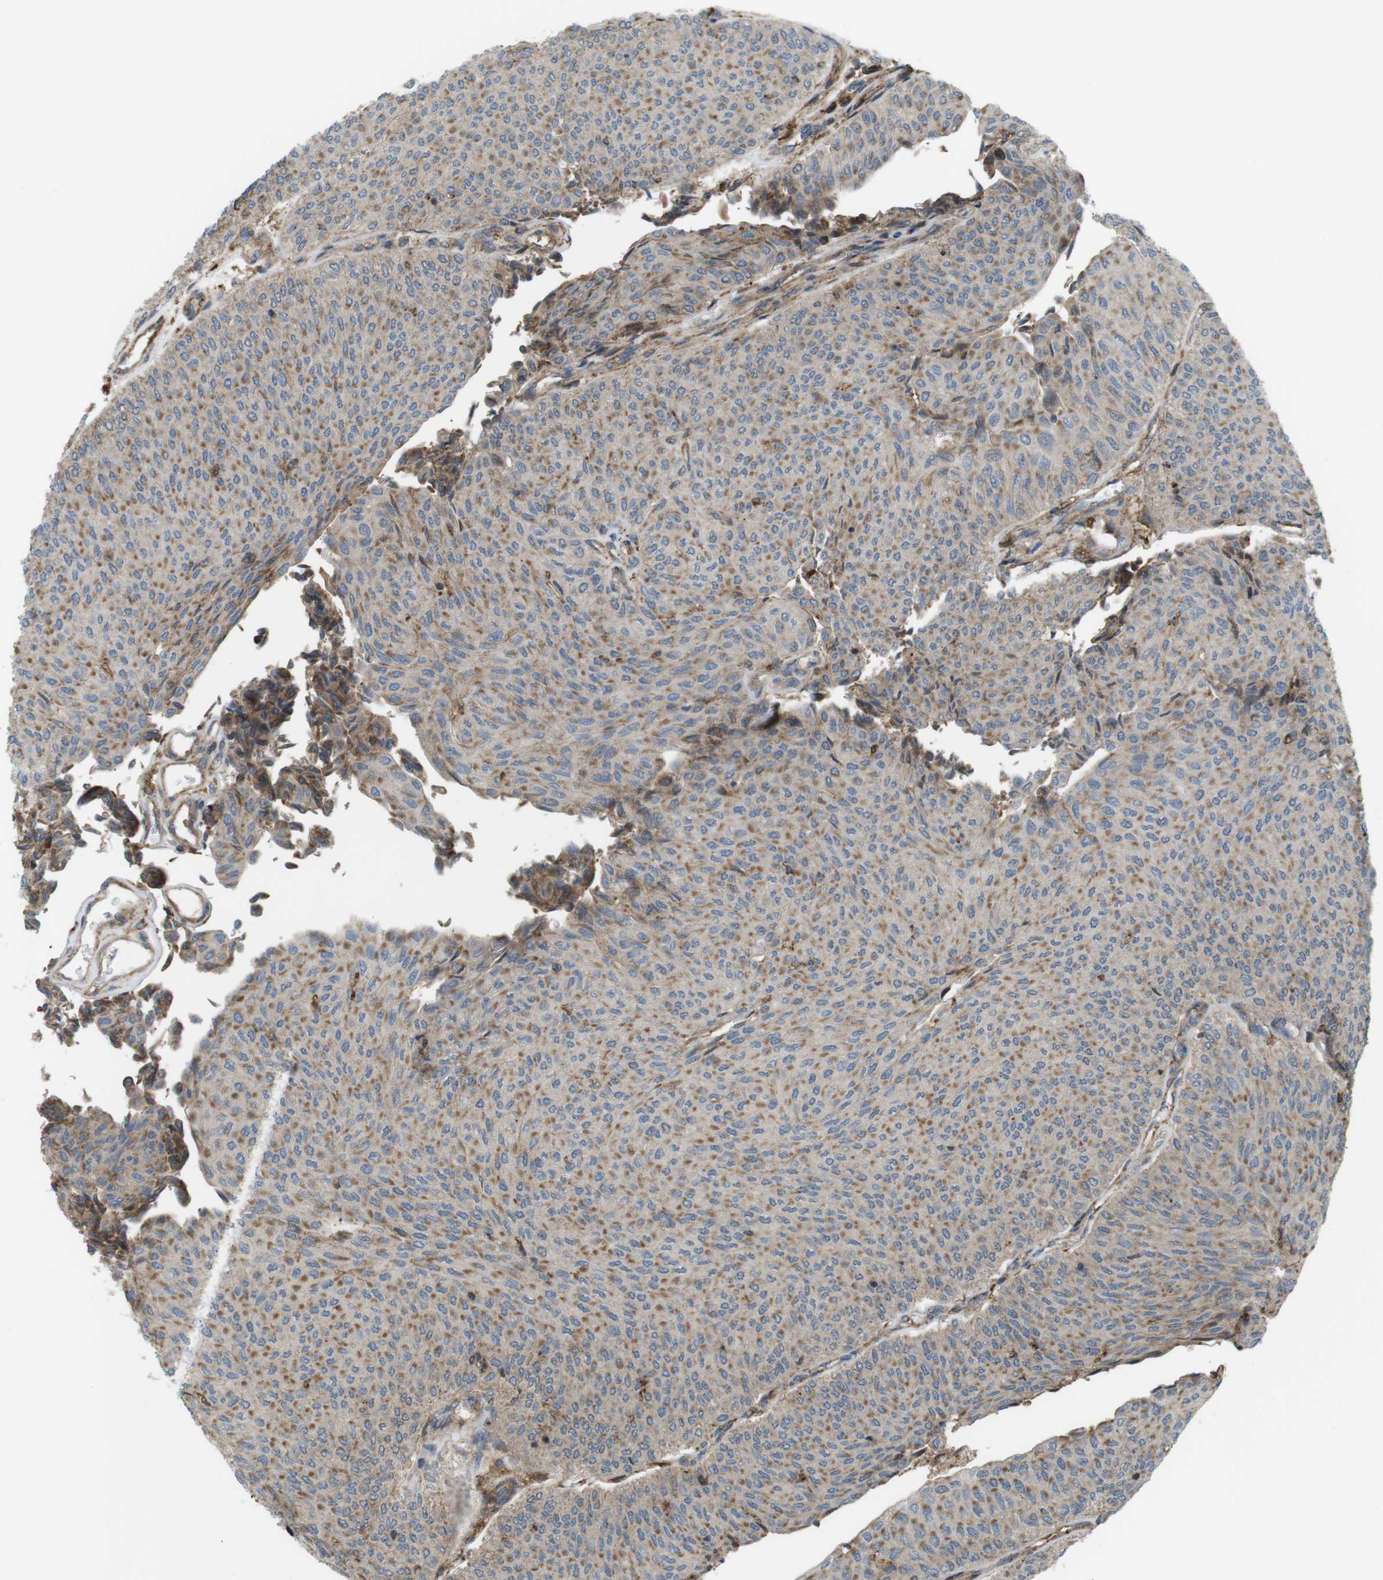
{"staining": {"intensity": "moderate", "quantity": ">75%", "location": "cytoplasmic/membranous"}, "tissue": "urothelial cancer", "cell_type": "Tumor cells", "image_type": "cancer", "snomed": [{"axis": "morphology", "description": "Urothelial carcinoma, Low grade"}, {"axis": "topography", "description": "Urinary bladder"}], "caption": "A medium amount of moderate cytoplasmic/membranous positivity is identified in approximately >75% of tumor cells in urothelial cancer tissue. (DAB (3,3'-diaminobenzidine) IHC with brightfield microscopy, high magnification).", "gene": "DDAH2", "patient": {"sex": "male", "age": 78}}